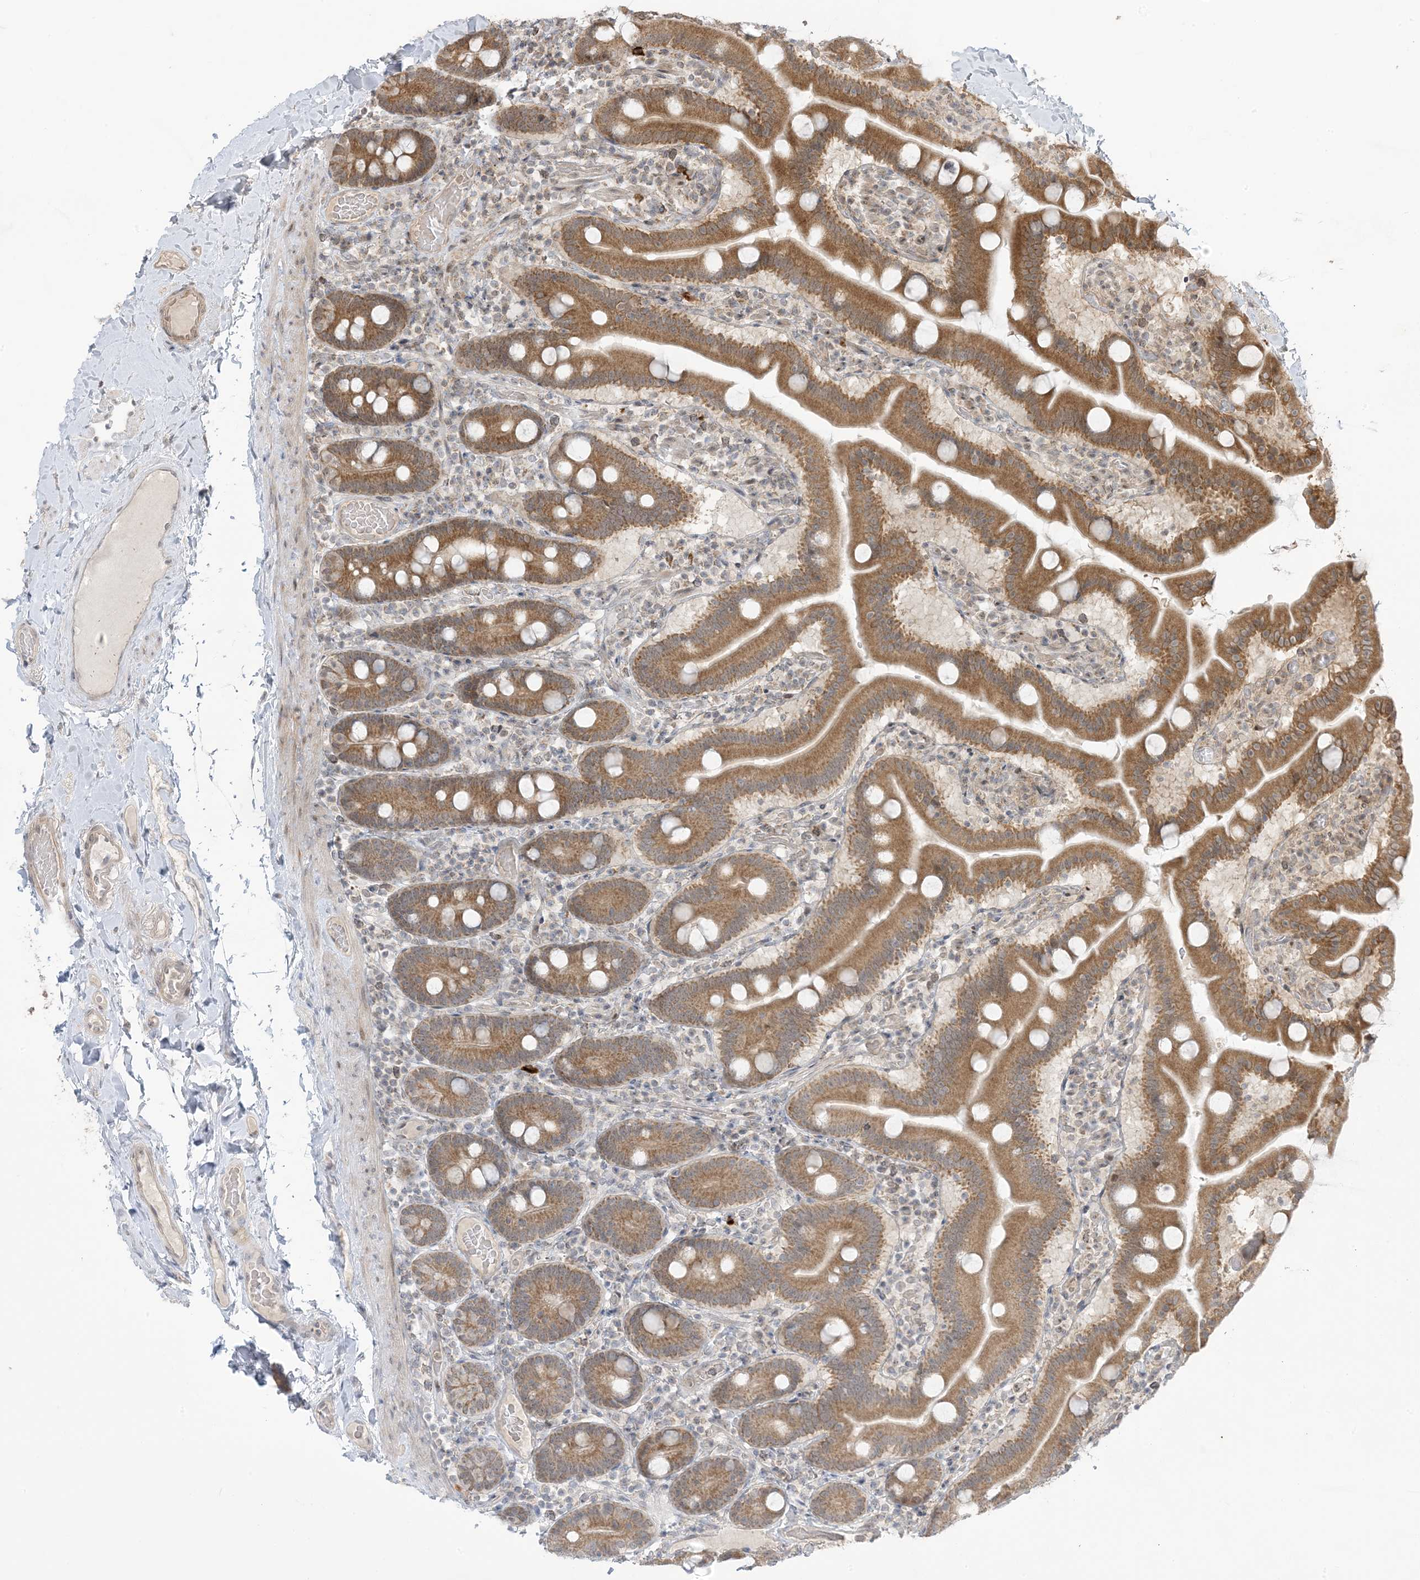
{"staining": {"intensity": "moderate", "quantity": ">75%", "location": "cytoplasmic/membranous"}, "tissue": "duodenum", "cell_type": "Glandular cells", "image_type": "normal", "snomed": [{"axis": "morphology", "description": "Normal tissue, NOS"}, {"axis": "topography", "description": "Duodenum"}], "caption": "High-power microscopy captured an immunohistochemistry photomicrograph of benign duodenum, revealing moderate cytoplasmic/membranous expression in about >75% of glandular cells.", "gene": "PHLDB2", "patient": {"sex": "male", "age": 55}}